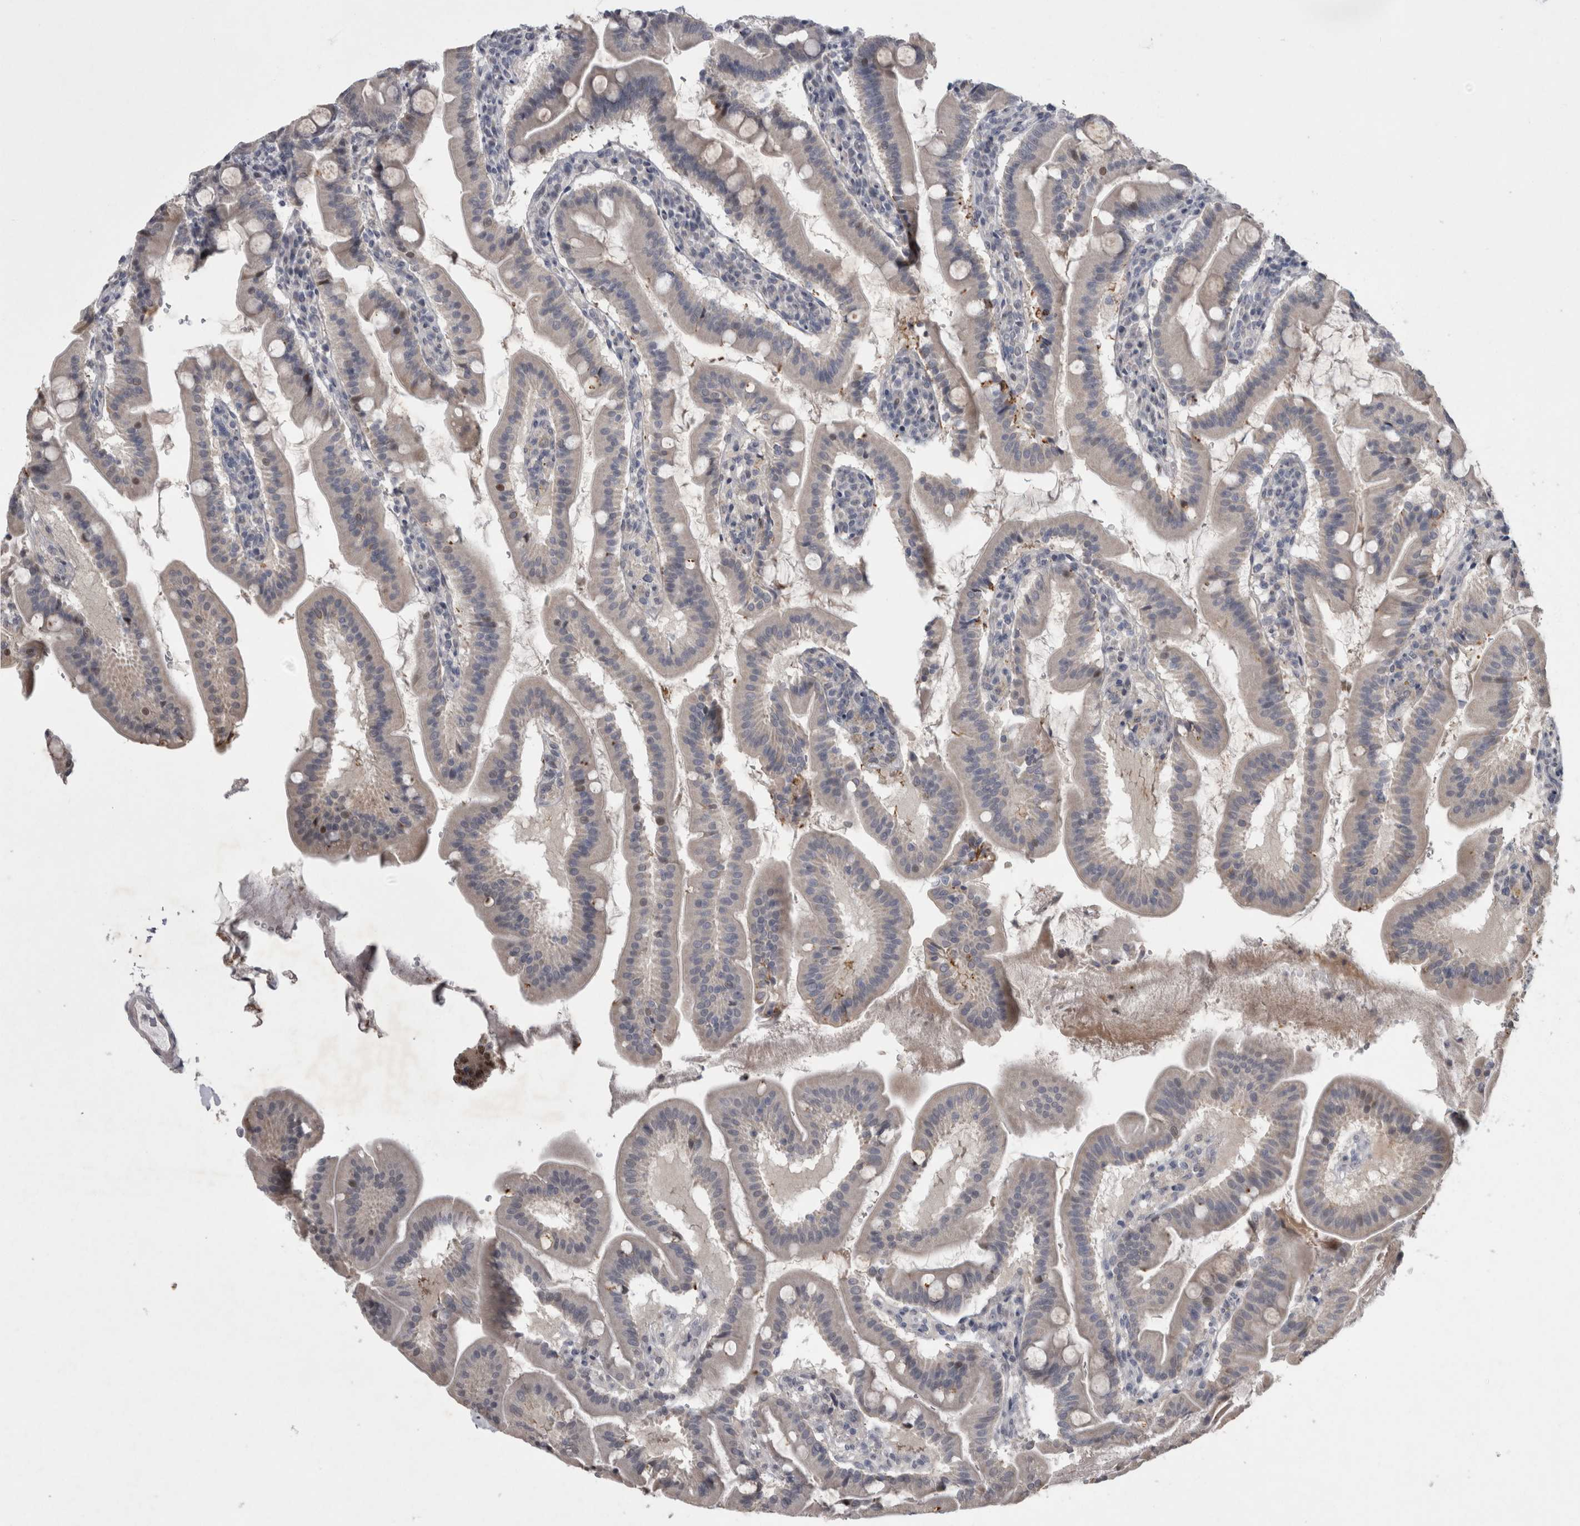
{"staining": {"intensity": "weak", "quantity": "<25%", "location": "cytoplasmic/membranous,nuclear"}, "tissue": "duodenum", "cell_type": "Glandular cells", "image_type": "normal", "snomed": [{"axis": "morphology", "description": "Normal tissue, NOS"}, {"axis": "morphology", "description": "Adenocarcinoma, NOS"}, {"axis": "topography", "description": "Pancreas"}, {"axis": "topography", "description": "Duodenum"}], "caption": "Glandular cells are negative for brown protein staining in normal duodenum. The staining is performed using DAB (3,3'-diaminobenzidine) brown chromogen with nuclei counter-stained in using hematoxylin.", "gene": "IFI44", "patient": {"sex": "male", "age": 50}}